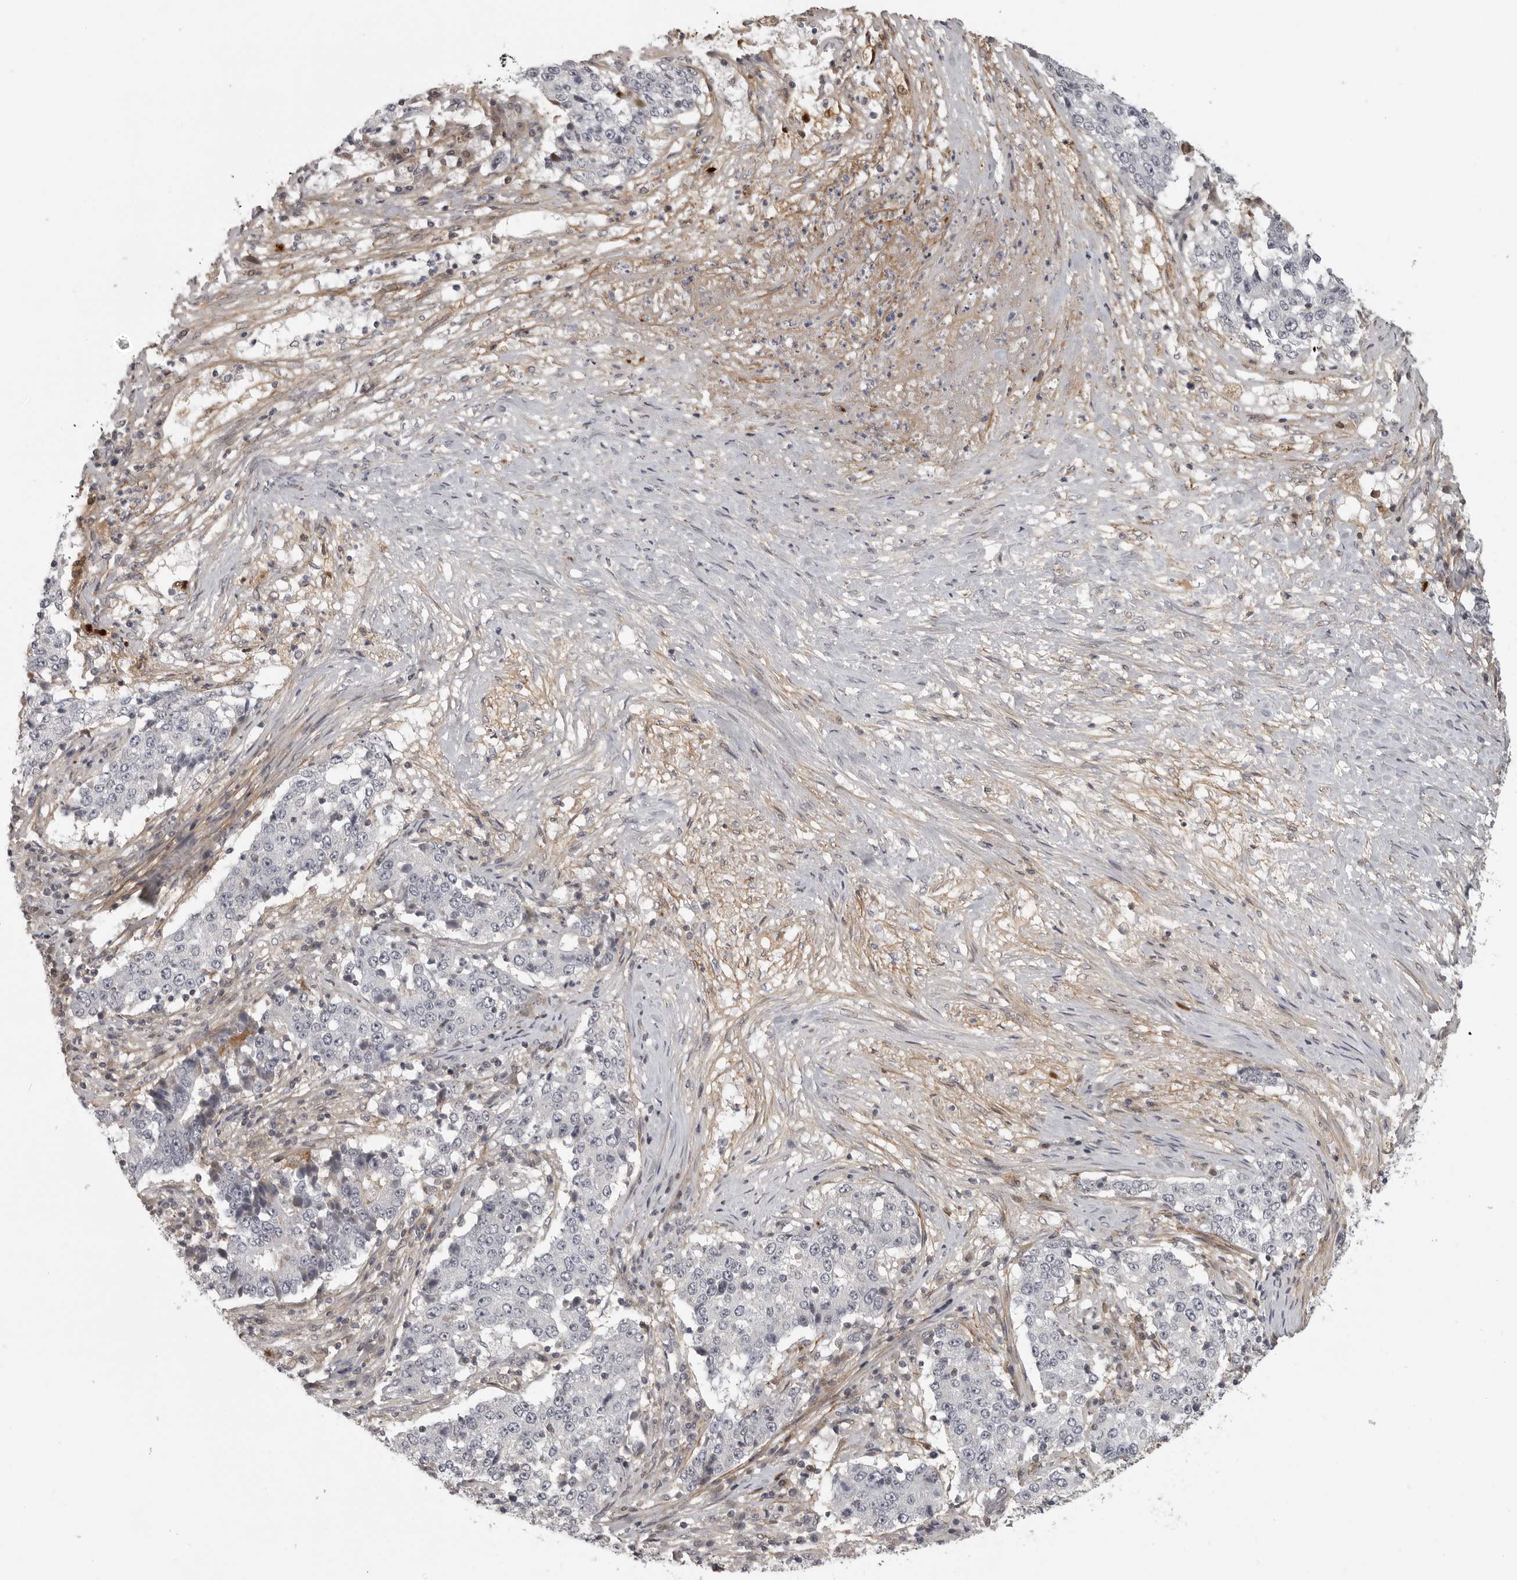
{"staining": {"intensity": "negative", "quantity": "none", "location": "none"}, "tissue": "stomach cancer", "cell_type": "Tumor cells", "image_type": "cancer", "snomed": [{"axis": "morphology", "description": "Adenocarcinoma, NOS"}, {"axis": "topography", "description": "Stomach"}], "caption": "IHC of stomach cancer displays no positivity in tumor cells.", "gene": "UROD", "patient": {"sex": "male", "age": 59}}